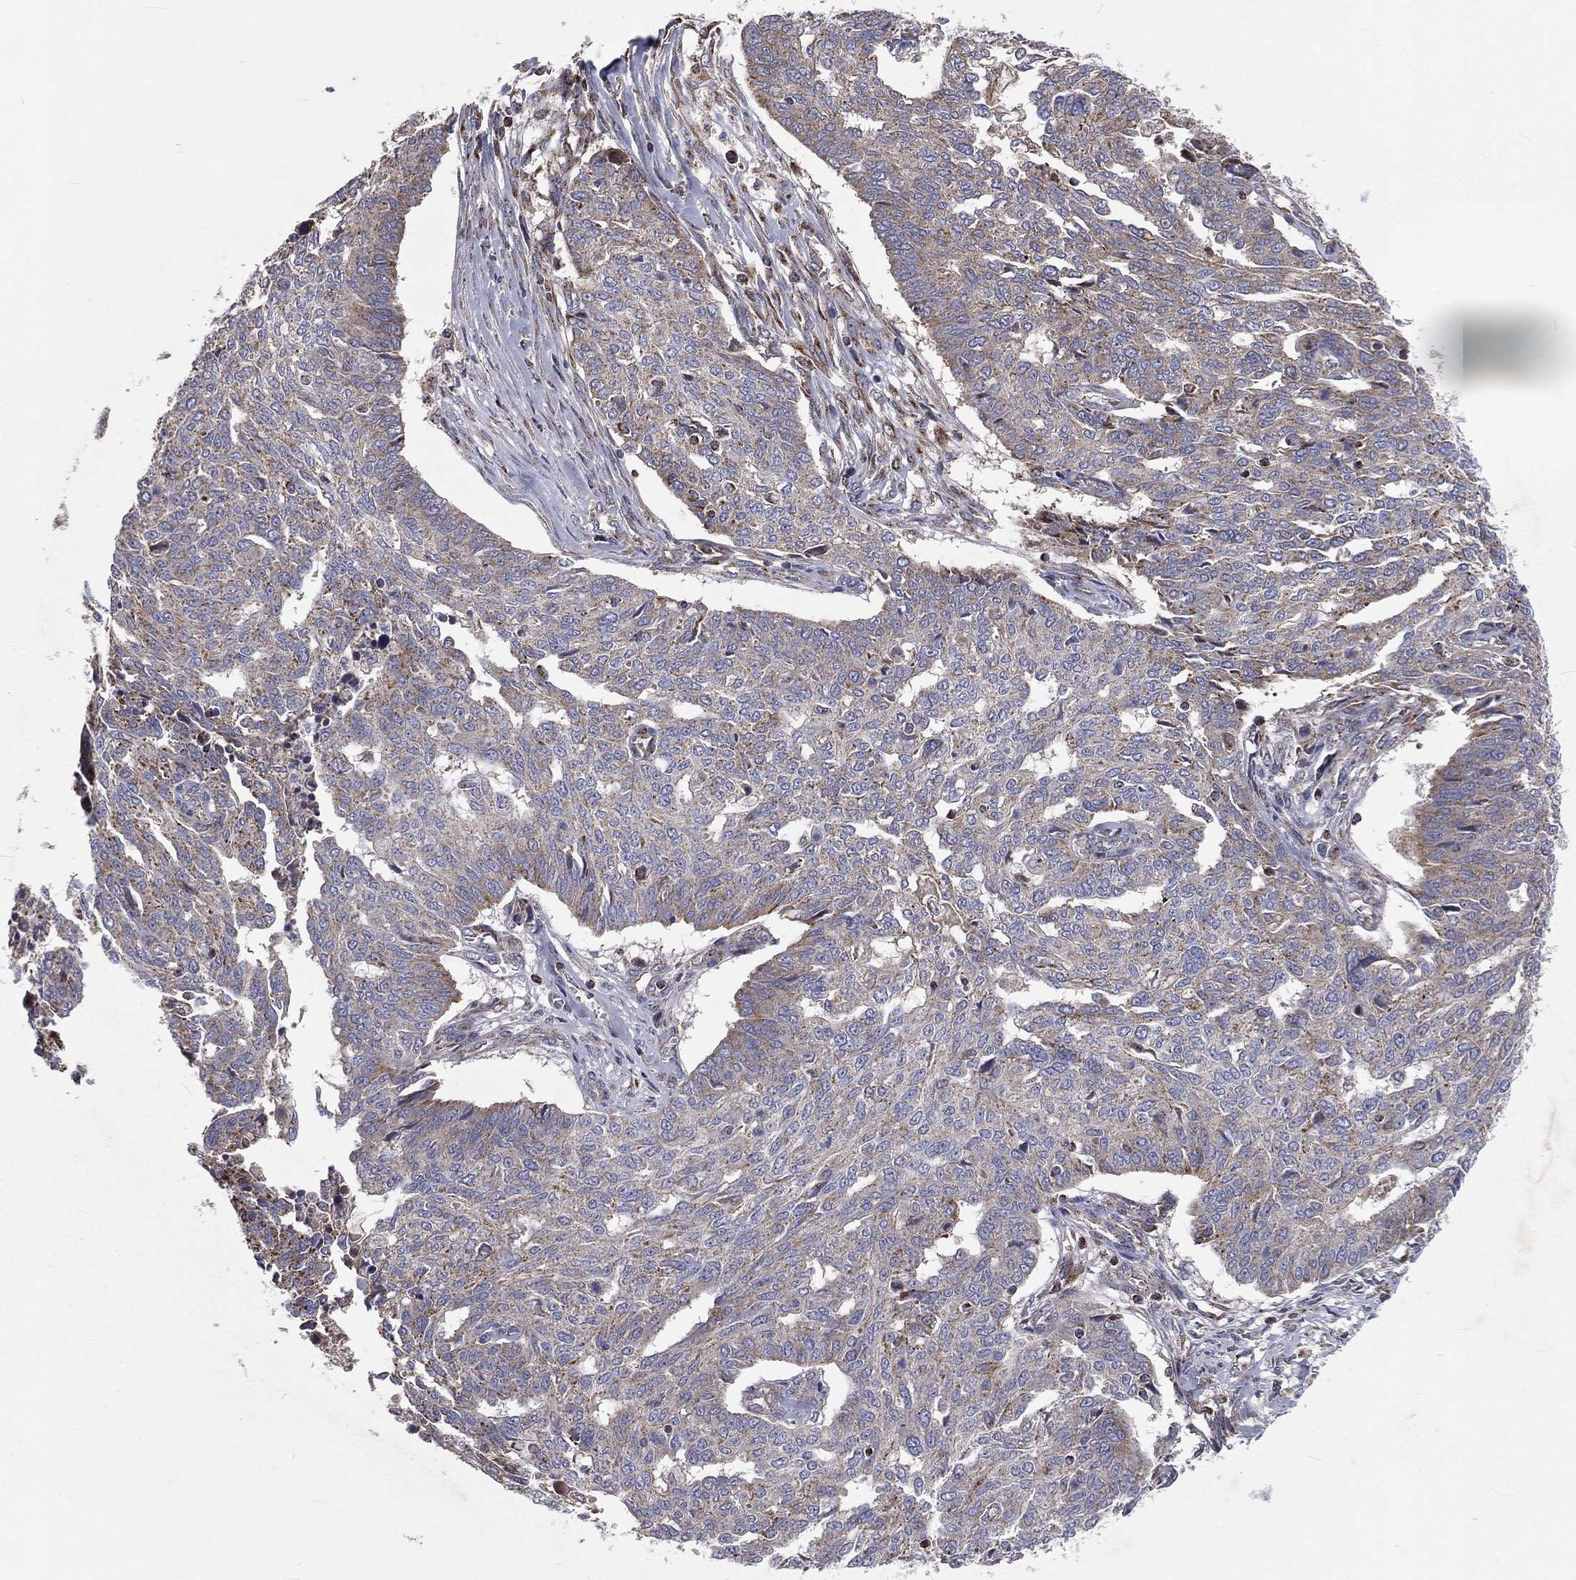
{"staining": {"intensity": "weak", "quantity": "<25%", "location": "cytoplasmic/membranous"}, "tissue": "ovarian cancer", "cell_type": "Tumor cells", "image_type": "cancer", "snomed": [{"axis": "morphology", "description": "Cystadenocarcinoma, serous, NOS"}, {"axis": "topography", "description": "Ovary"}], "caption": "An IHC micrograph of ovarian cancer is shown. There is no staining in tumor cells of ovarian cancer.", "gene": "GPD1", "patient": {"sex": "female", "age": 67}}